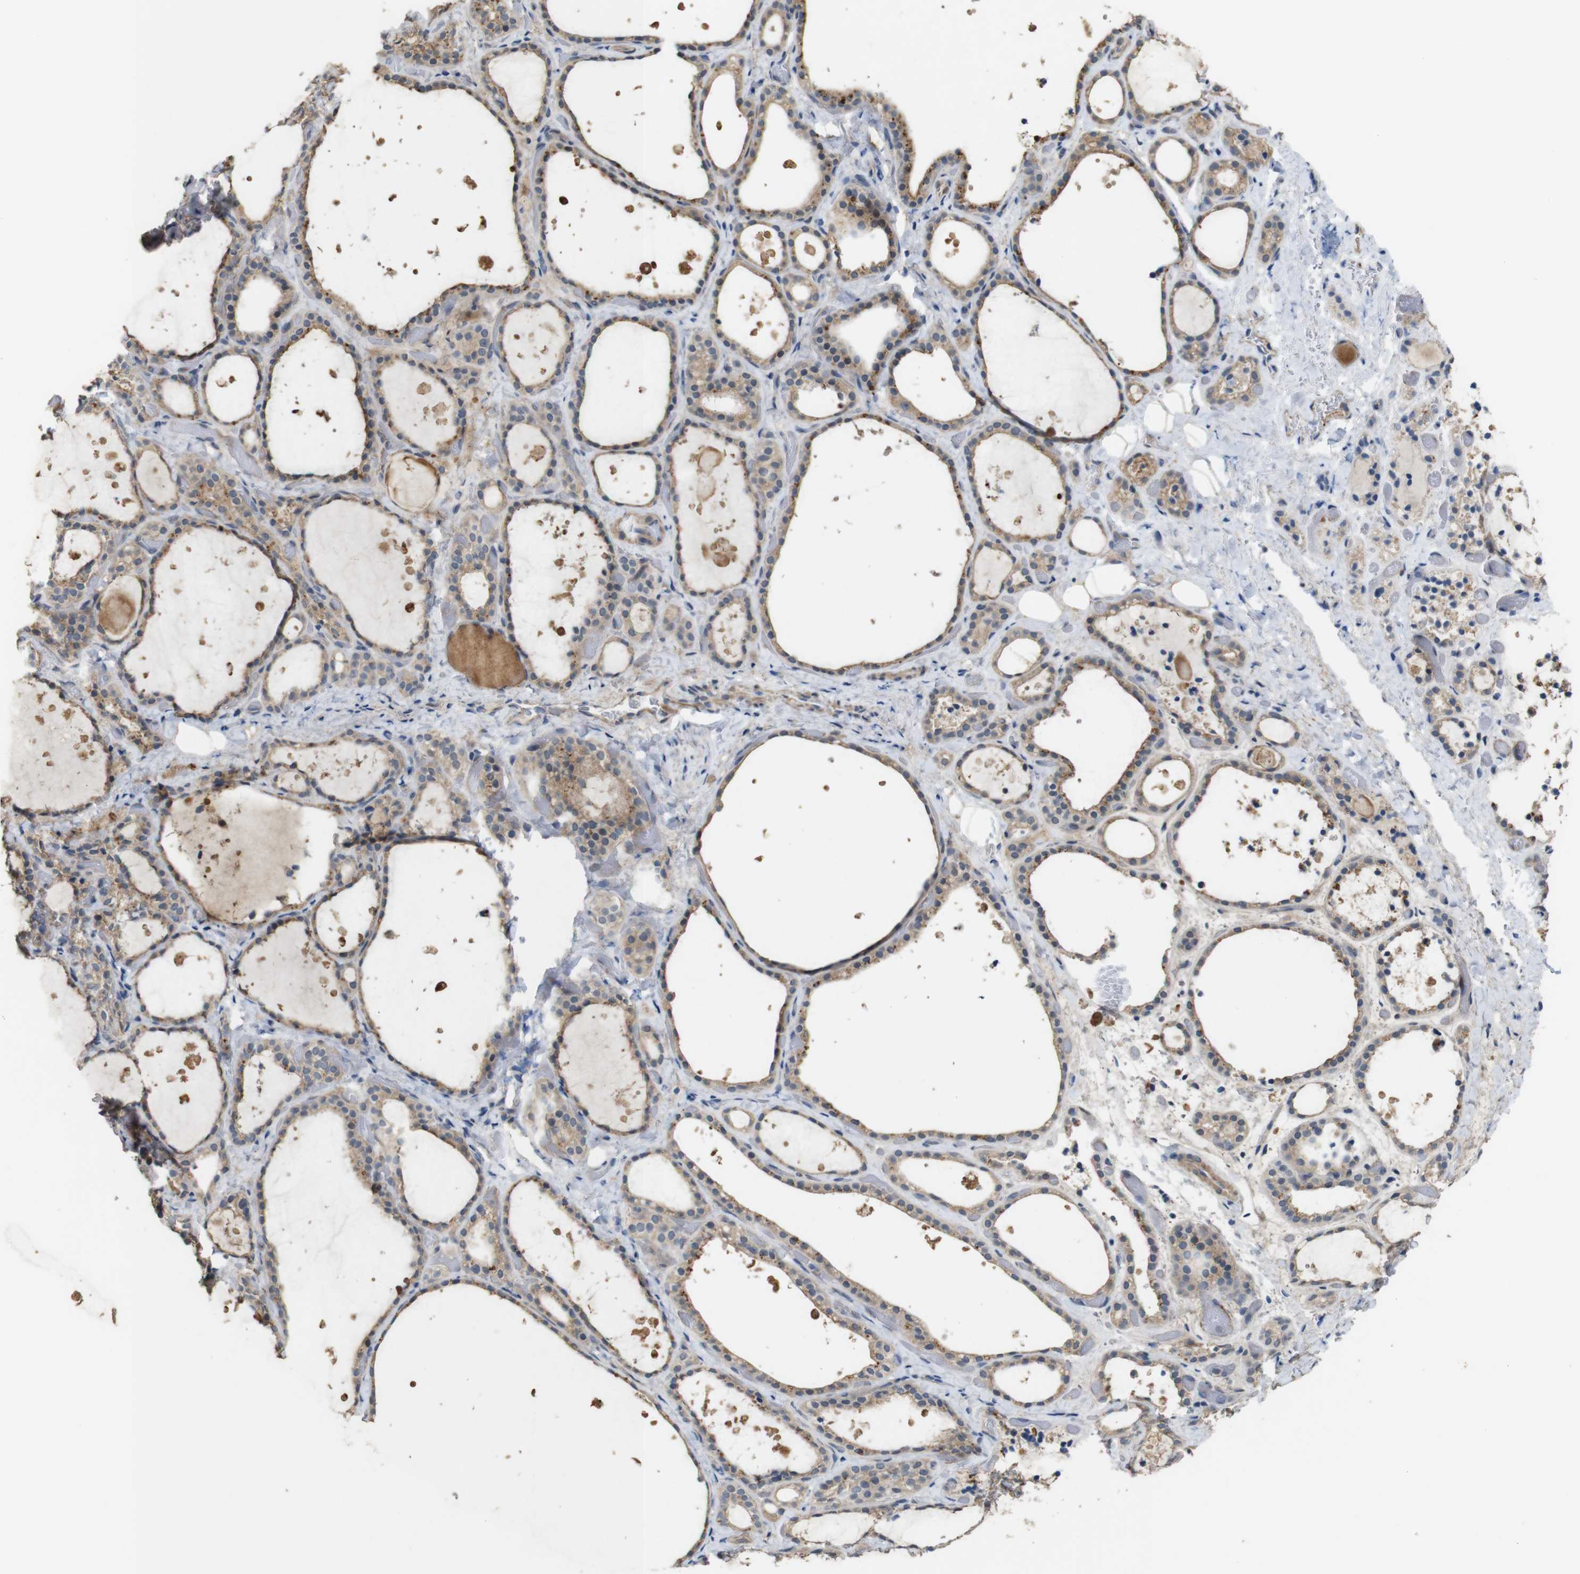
{"staining": {"intensity": "moderate", "quantity": ">75%", "location": "cytoplasmic/membranous"}, "tissue": "thyroid gland", "cell_type": "Glandular cells", "image_type": "normal", "snomed": [{"axis": "morphology", "description": "Normal tissue, NOS"}, {"axis": "topography", "description": "Thyroid gland"}], "caption": "Protein staining by IHC demonstrates moderate cytoplasmic/membranous expression in about >75% of glandular cells in unremarkable thyroid gland. Ihc stains the protein of interest in brown and the nuclei are stained blue.", "gene": "CDC34", "patient": {"sex": "female", "age": 44}}